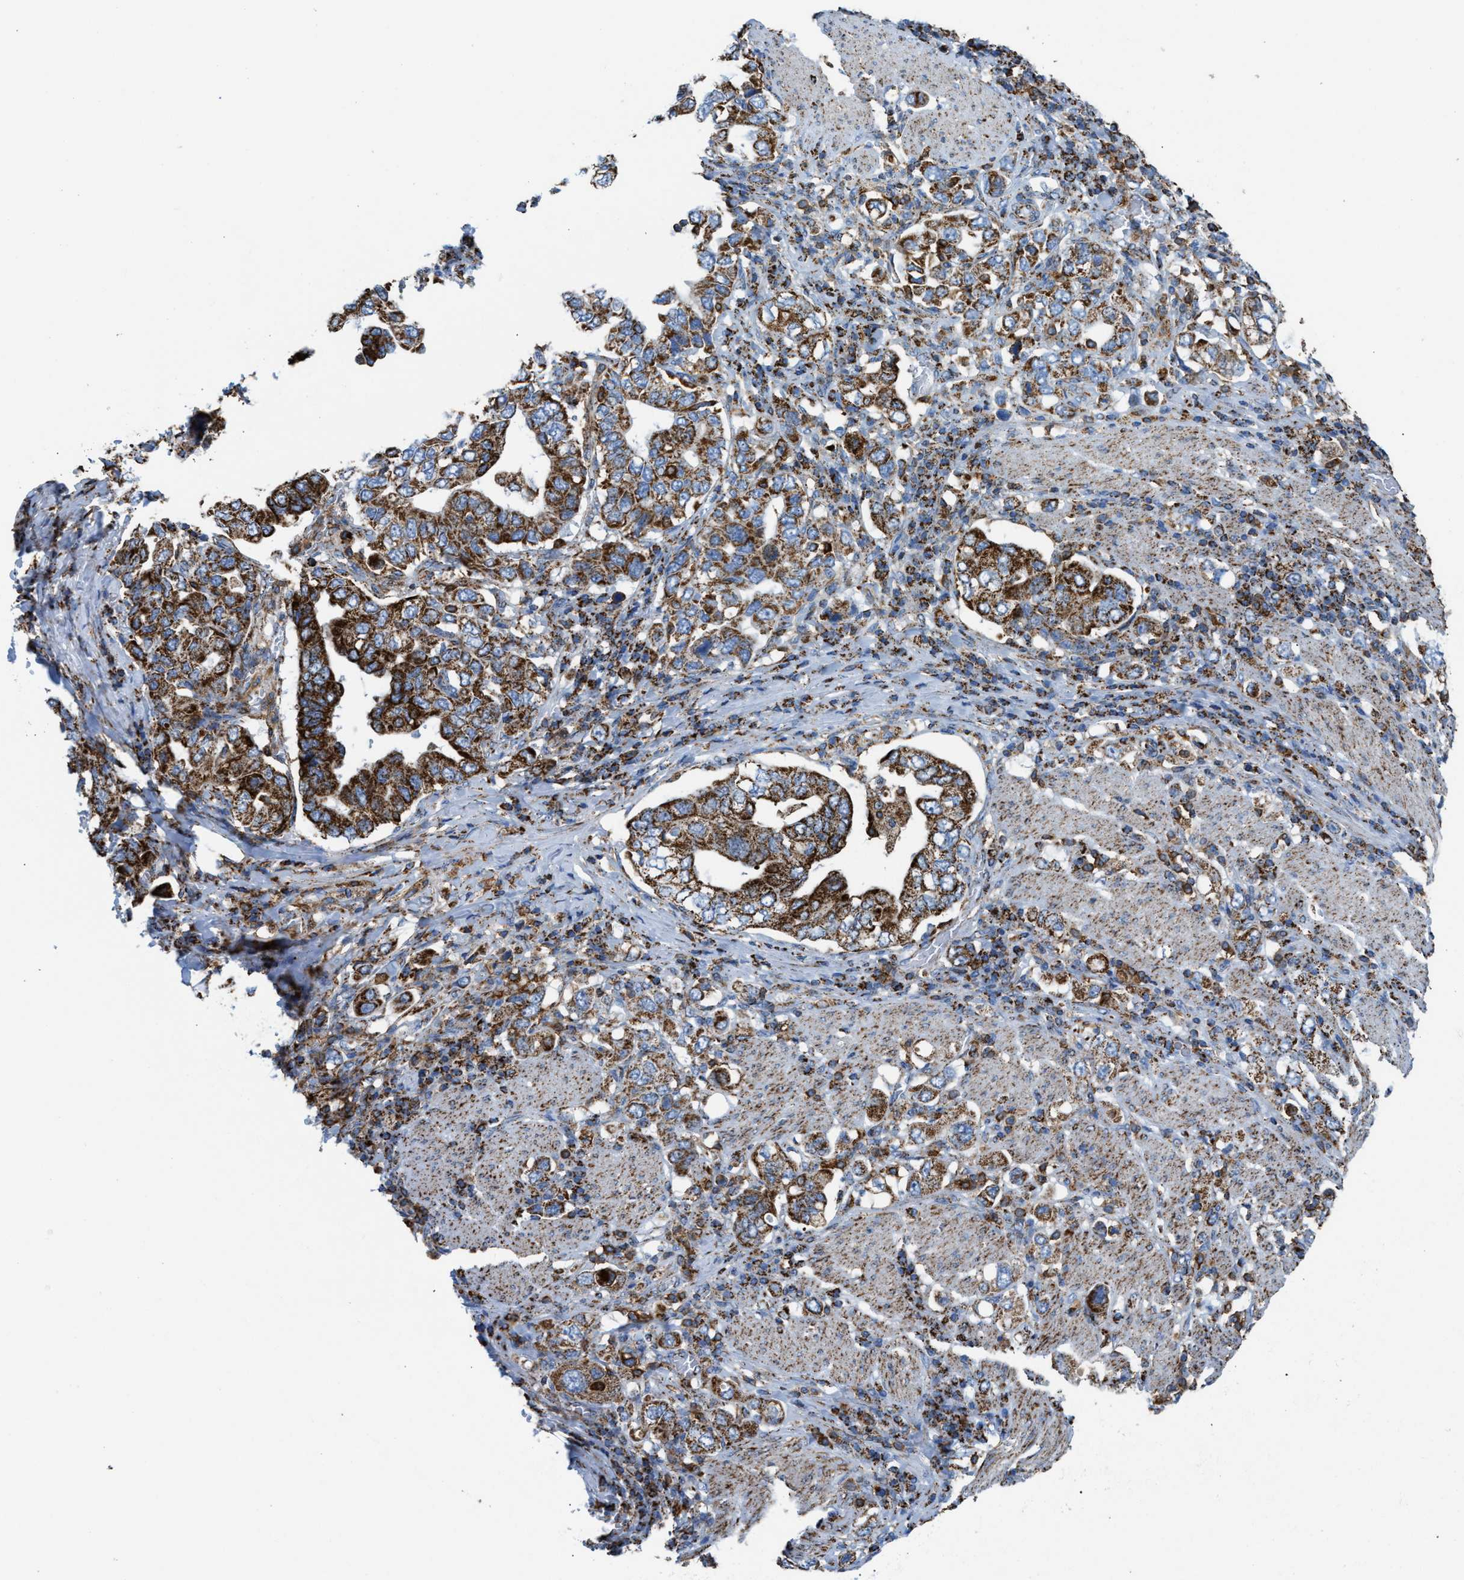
{"staining": {"intensity": "strong", "quantity": ">75%", "location": "cytoplasmic/membranous"}, "tissue": "stomach cancer", "cell_type": "Tumor cells", "image_type": "cancer", "snomed": [{"axis": "morphology", "description": "Adenocarcinoma, NOS"}, {"axis": "topography", "description": "Stomach, upper"}], "caption": "Human stomach cancer (adenocarcinoma) stained with a protein marker shows strong staining in tumor cells.", "gene": "ECHS1", "patient": {"sex": "male", "age": 62}}